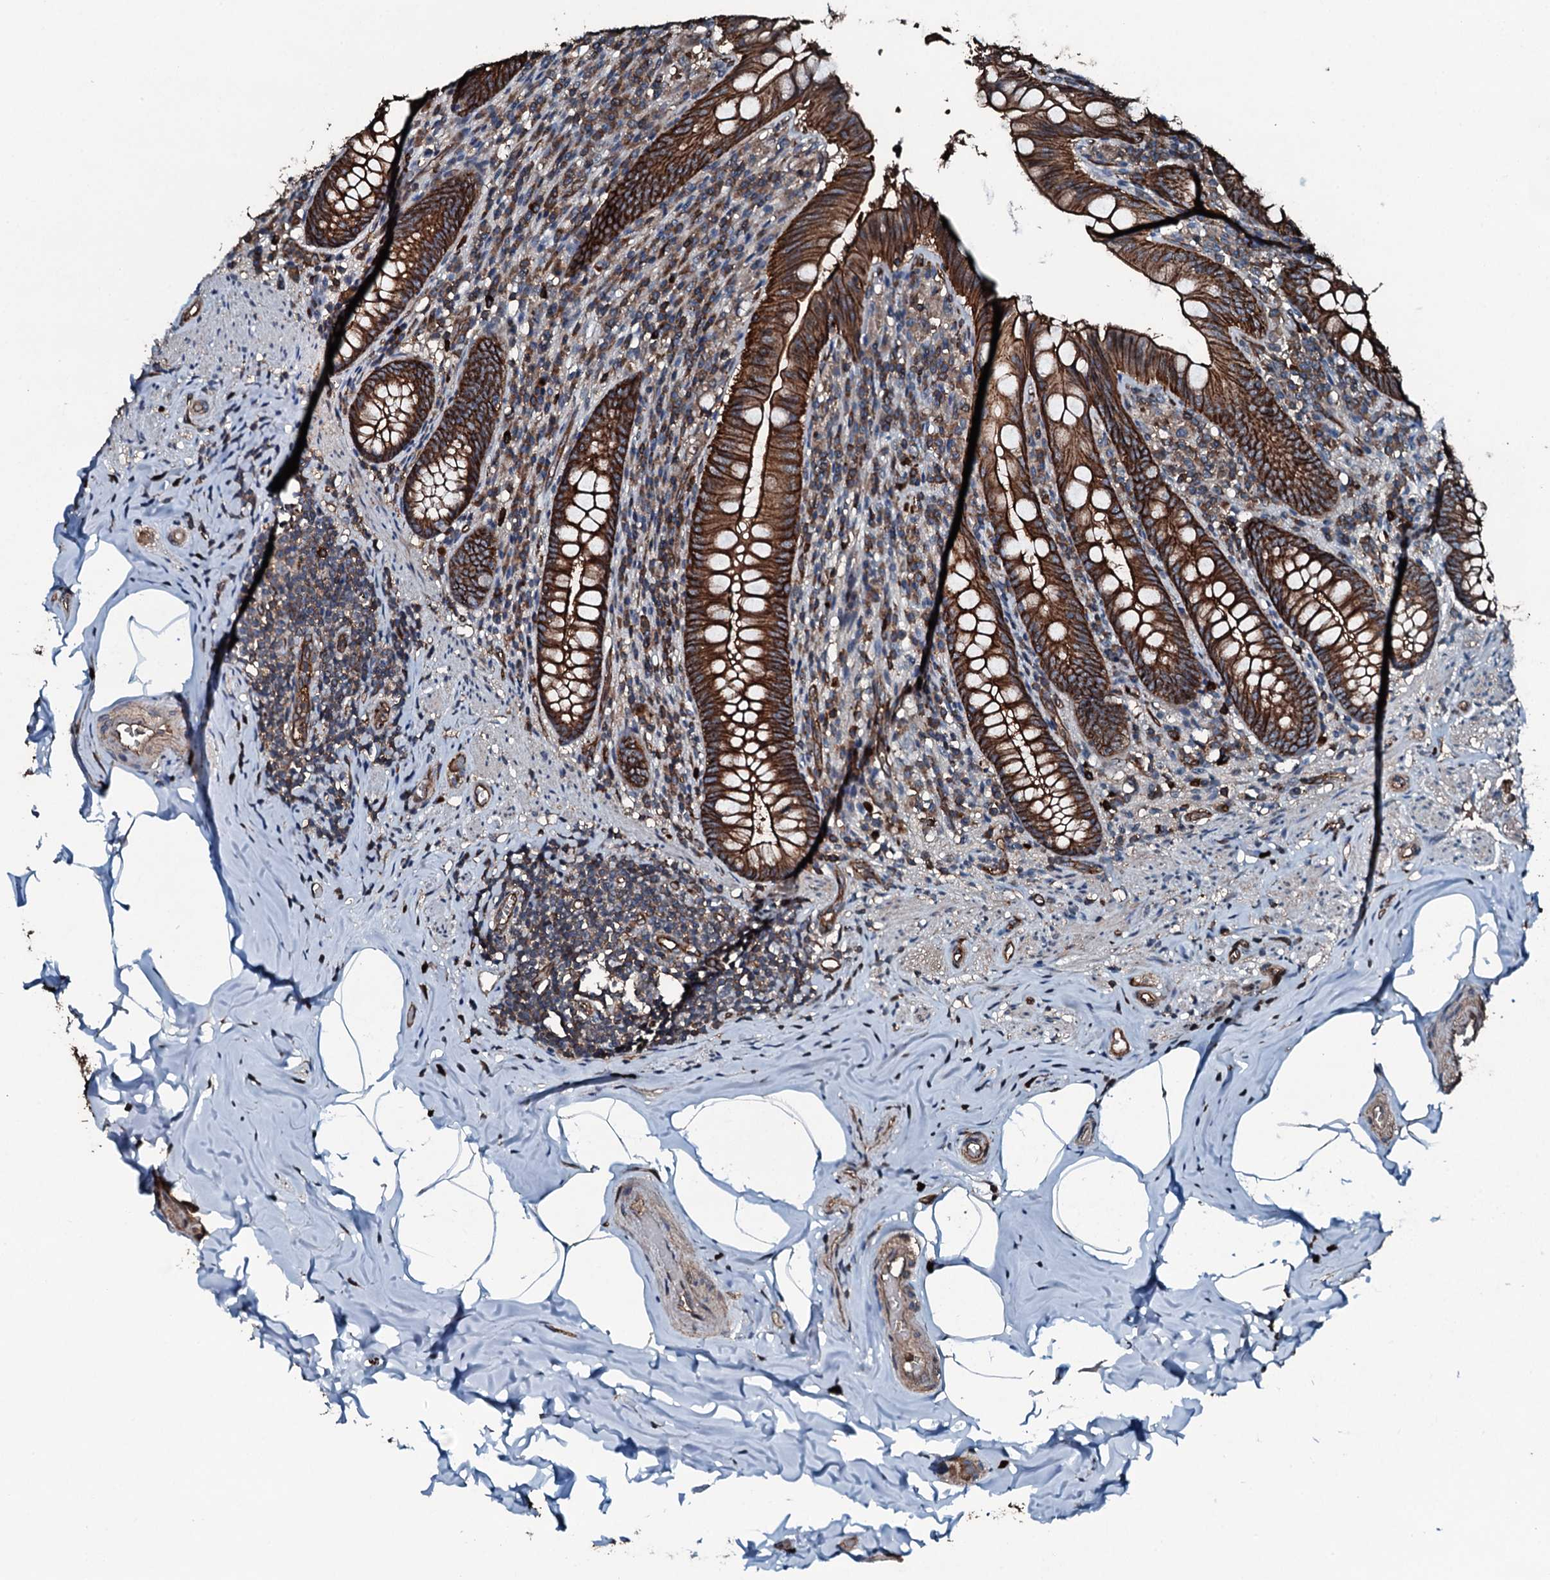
{"staining": {"intensity": "strong", "quantity": ">75%", "location": "cytoplasmic/membranous"}, "tissue": "appendix", "cell_type": "Glandular cells", "image_type": "normal", "snomed": [{"axis": "morphology", "description": "Normal tissue, NOS"}, {"axis": "topography", "description": "Appendix"}], "caption": "Glandular cells demonstrate strong cytoplasmic/membranous positivity in about >75% of cells in benign appendix. (DAB (3,3'-diaminobenzidine) IHC, brown staining for protein, blue staining for nuclei).", "gene": "SLC25A38", "patient": {"sex": "male", "age": 55}}